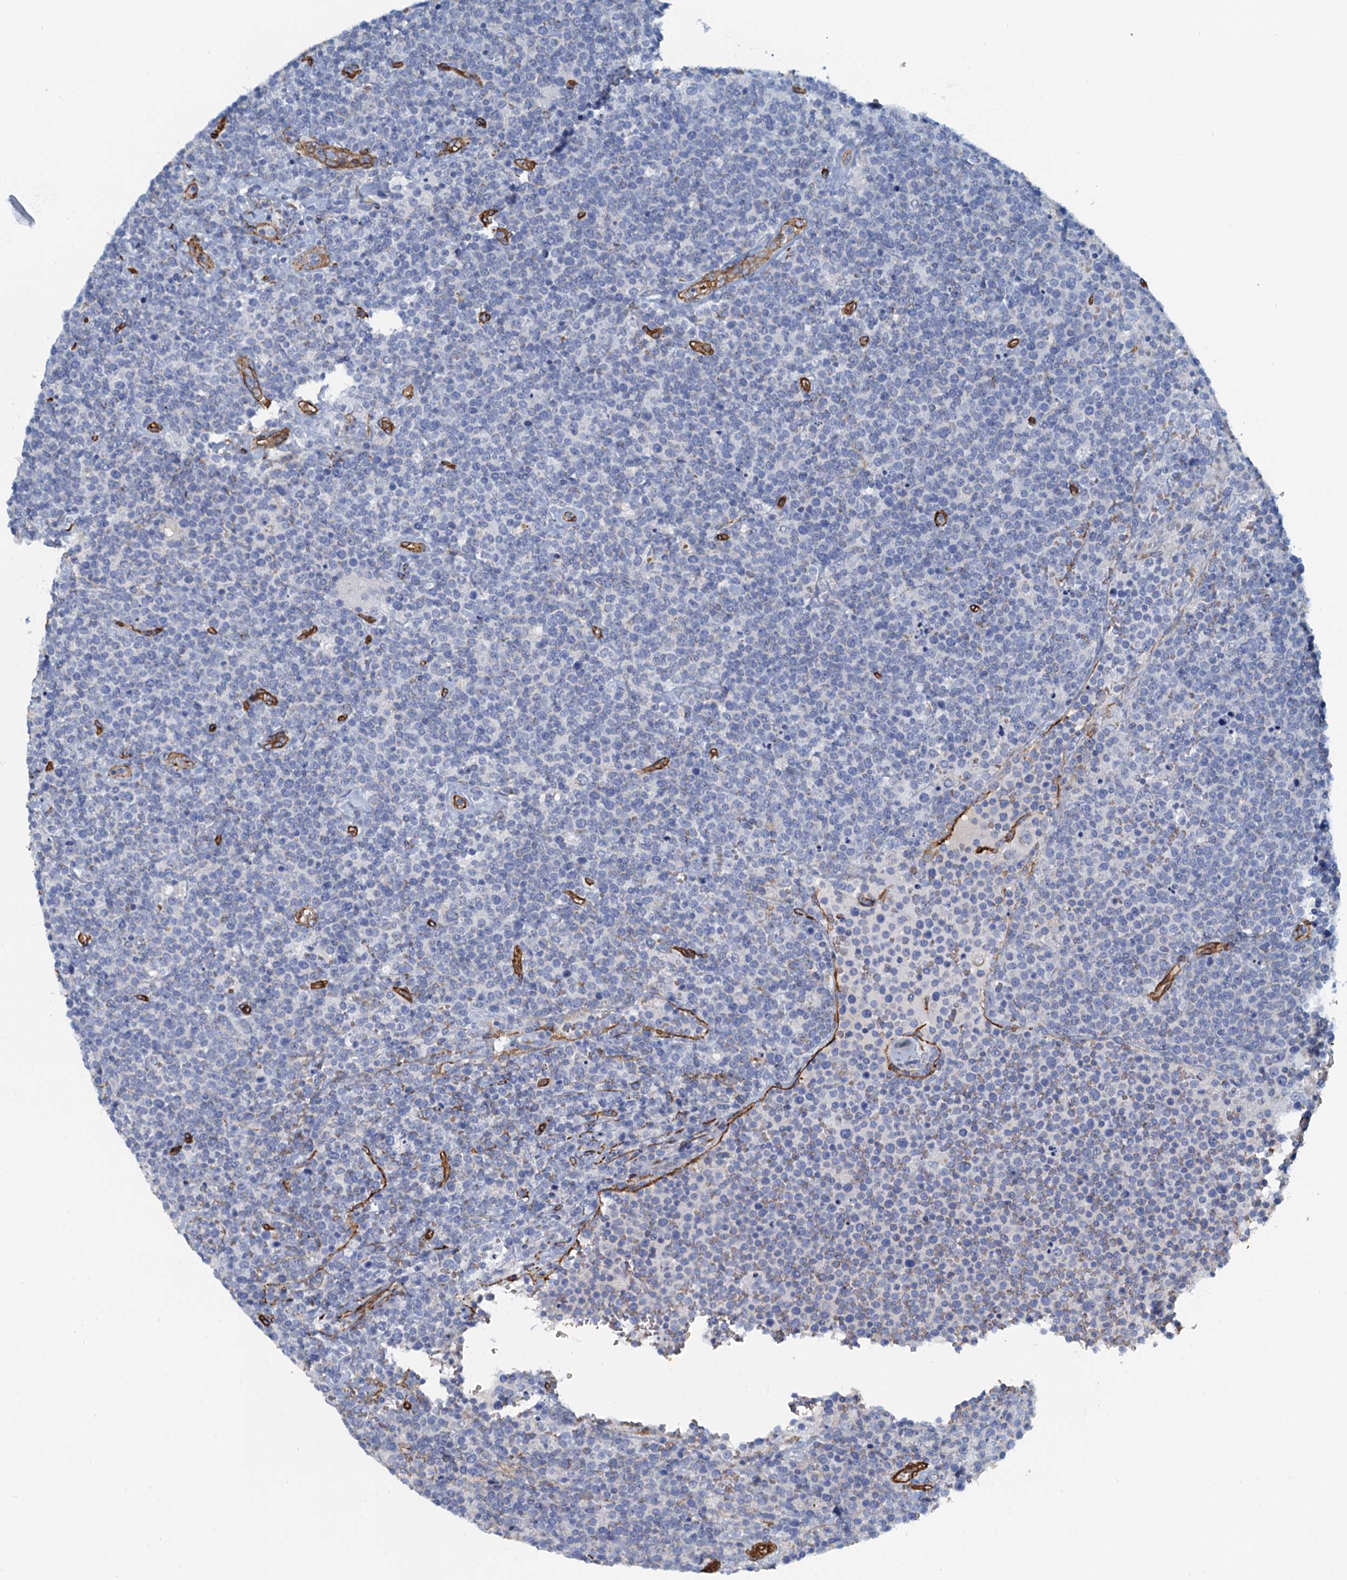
{"staining": {"intensity": "moderate", "quantity": "<25%", "location": "cytoplasmic/membranous"}, "tissue": "lymphoma", "cell_type": "Tumor cells", "image_type": "cancer", "snomed": [{"axis": "morphology", "description": "Malignant lymphoma, non-Hodgkin's type, High grade"}, {"axis": "topography", "description": "Lymph node"}], "caption": "The micrograph reveals staining of lymphoma, revealing moderate cytoplasmic/membranous protein staining (brown color) within tumor cells.", "gene": "DGKG", "patient": {"sex": "male", "age": 61}}